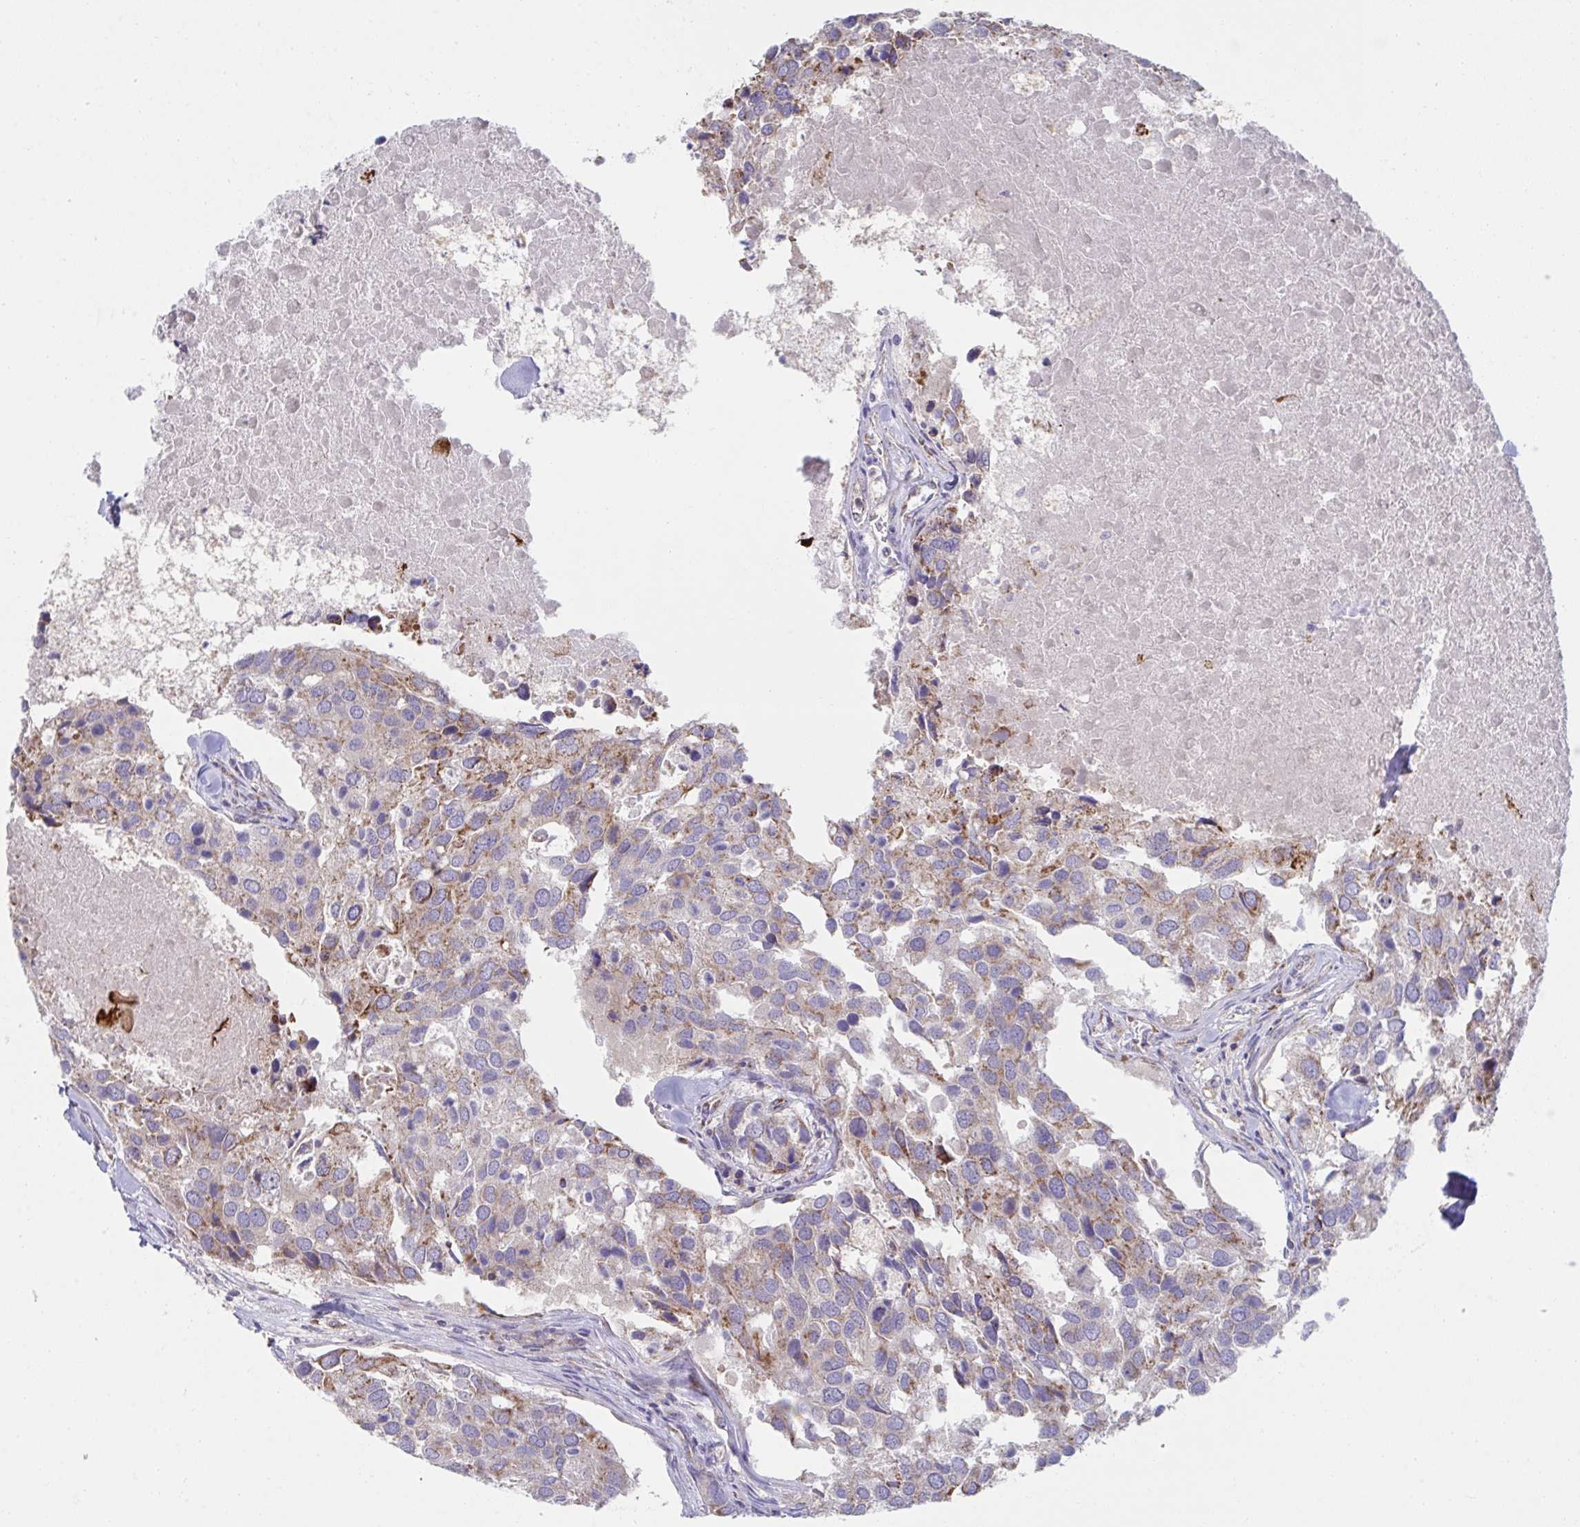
{"staining": {"intensity": "weak", "quantity": ">75%", "location": "cytoplasmic/membranous"}, "tissue": "breast cancer", "cell_type": "Tumor cells", "image_type": "cancer", "snomed": [{"axis": "morphology", "description": "Duct carcinoma"}, {"axis": "topography", "description": "Breast"}], "caption": "Immunohistochemical staining of human intraductal carcinoma (breast) shows low levels of weak cytoplasmic/membranous protein staining in about >75% of tumor cells.", "gene": "NDUFA7", "patient": {"sex": "female", "age": 83}}